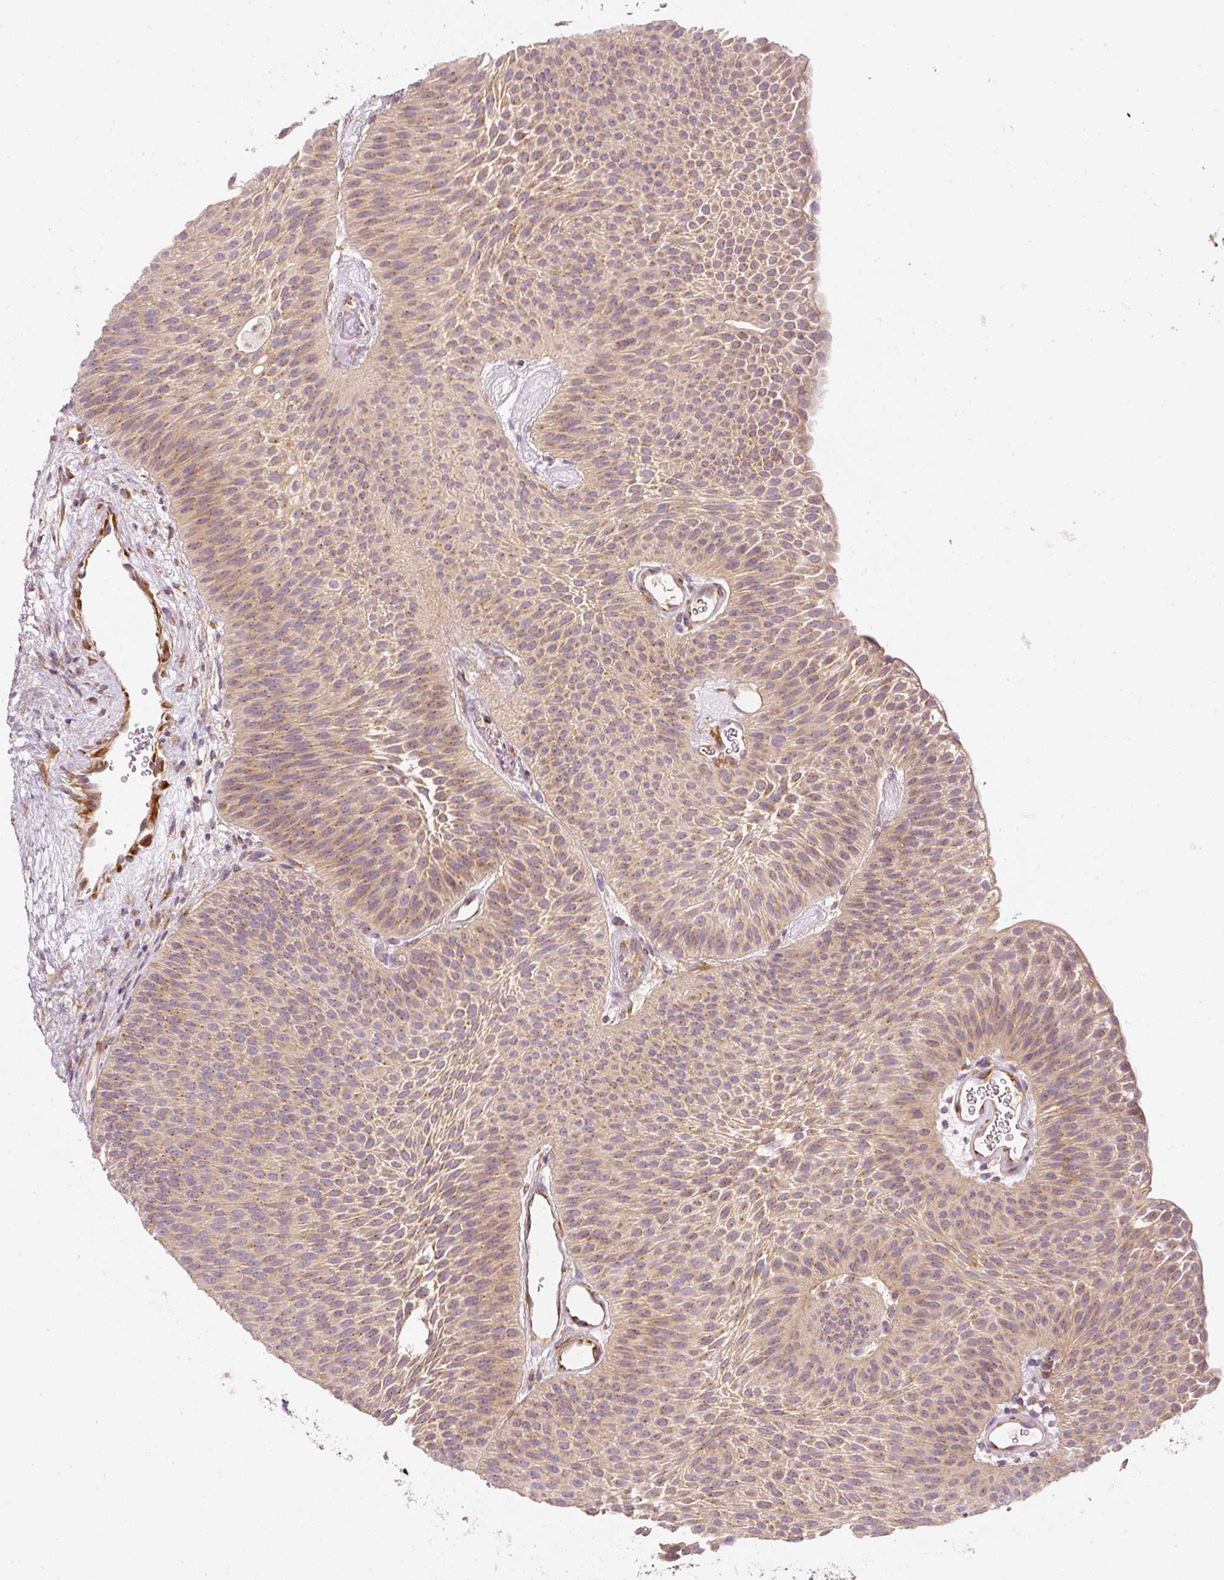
{"staining": {"intensity": "moderate", "quantity": ">75%", "location": "cytoplasmic/membranous"}, "tissue": "urothelial cancer", "cell_type": "Tumor cells", "image_type": "cancer", "snomed": [{"axis": "morphology", "description": "Urothelial carcinoma, Low grade"}, {"axis": "topography", "description": "Urinary bladder"}], "caption": "Urothelial cancer tissue exhibits moderate cytoplasmic/membranous positivity in about >75% of tumor cells", "gene": "RNF167", "patient": {"sex": "female", "age": 60}}